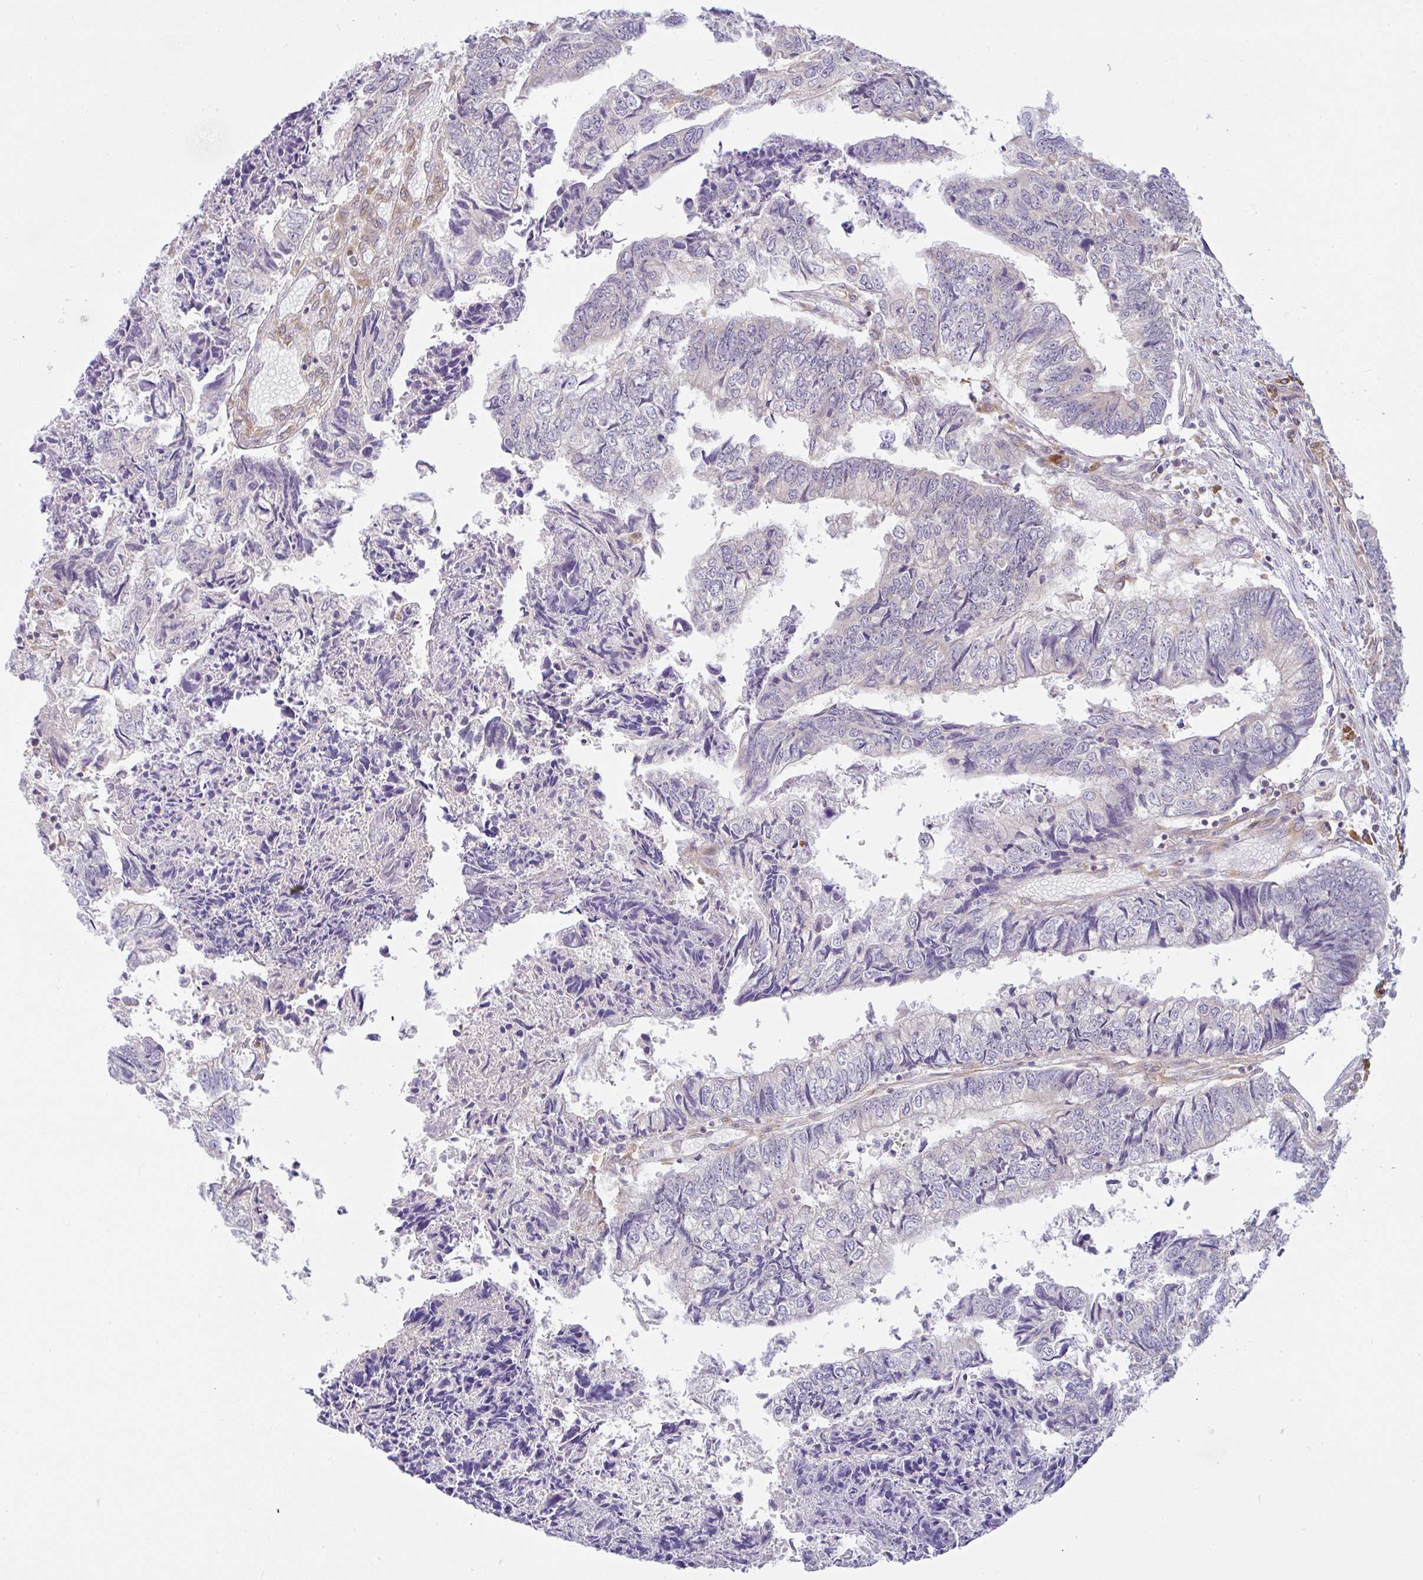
{"staining": {"intensity": "negative", "quantity": "none", "location": "none"}, "tissue": "colorectal cancer", "cell_type": "Tumor cells", "image_type": "cancer", "snomed": [{"axis": "morphology", "description": "Adenocarcinoma, NOS"}, {"axis": "topography", "description": "Colon"}], "caption": "Immunohistochemistry (IHC) photomicrograph of human colorectal cancer stained for a protein (brown), which displays no positivity in tumor cells.", "gene": "DERL2", "patient": {"sex": "male", "age": 86}}